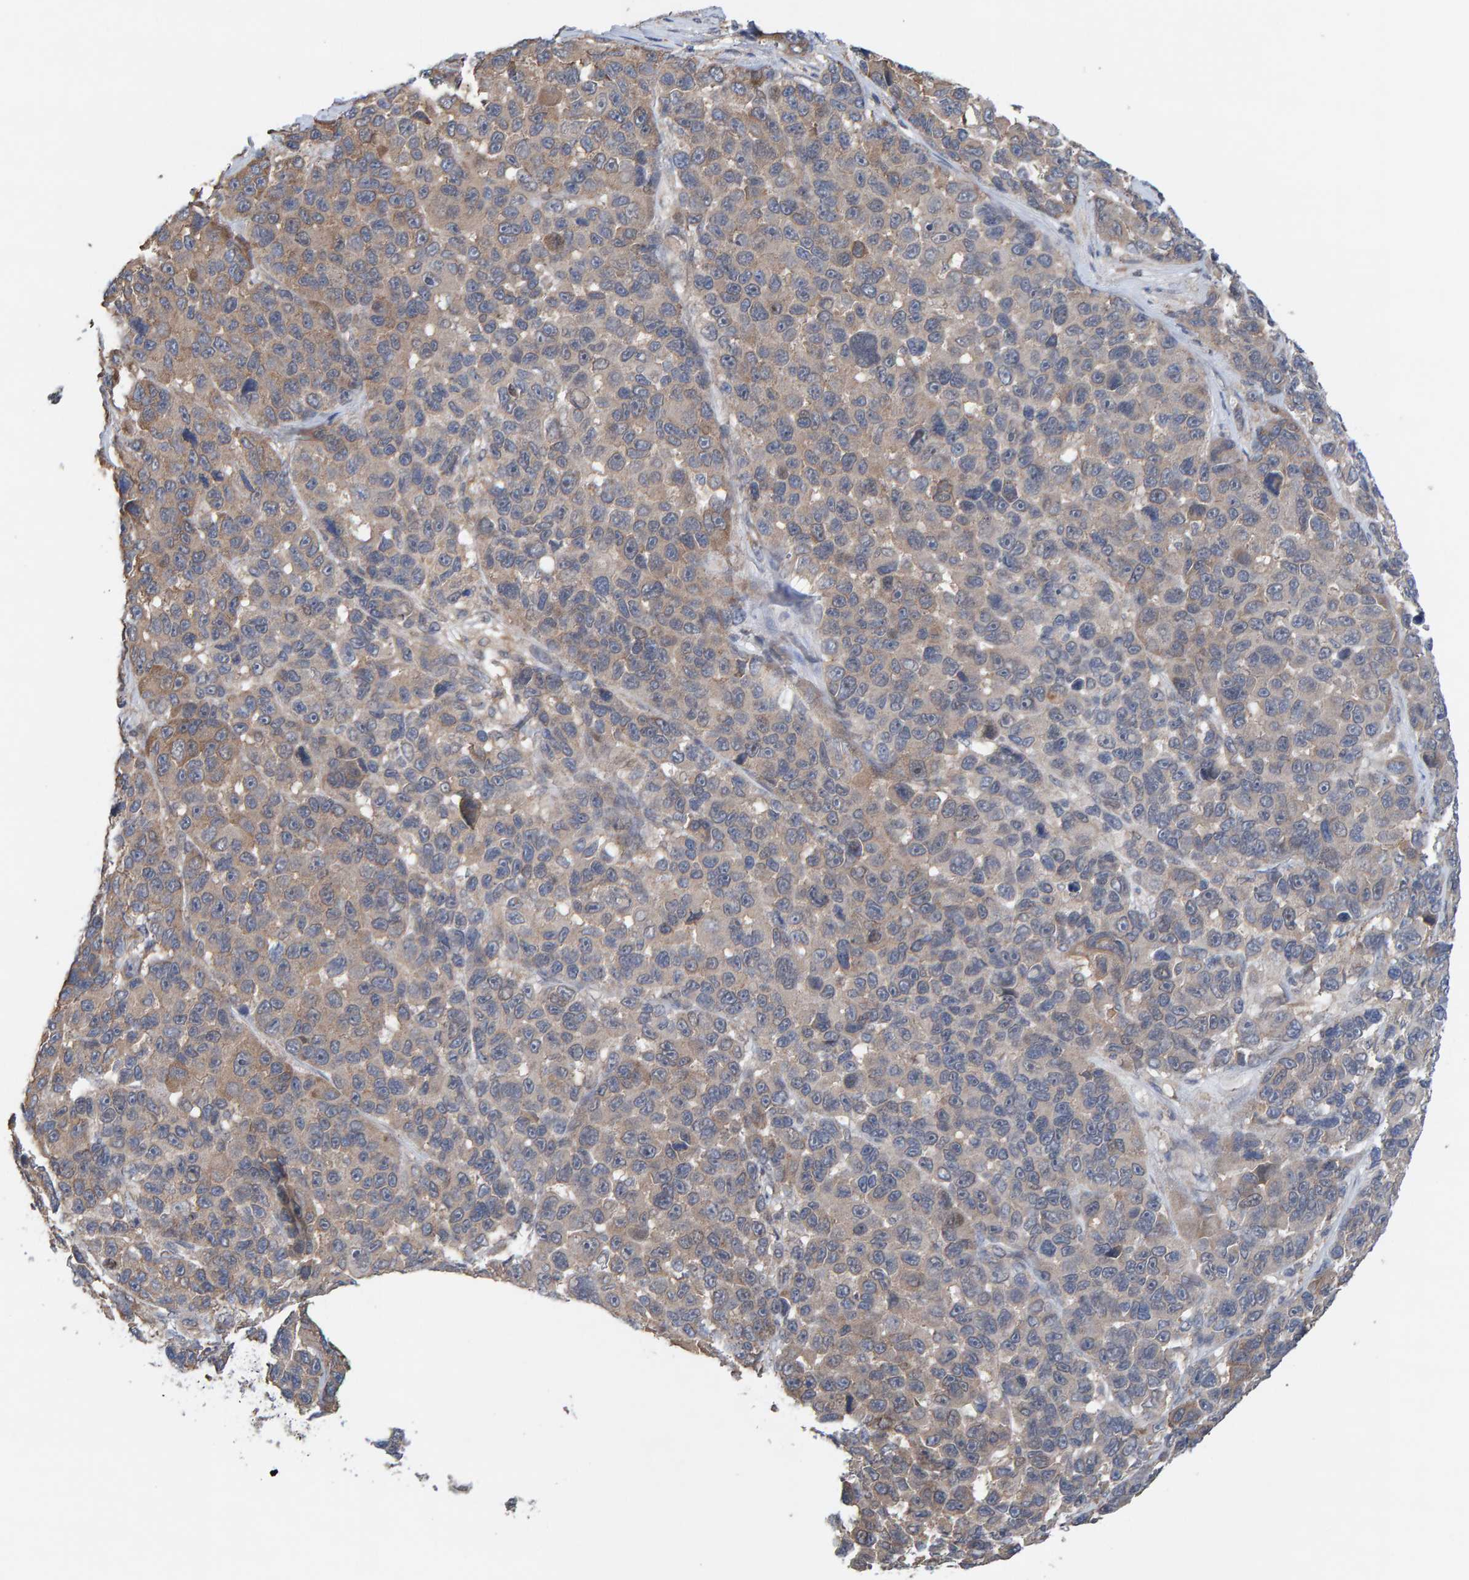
{"staining": {"intensity": "weak", "quantity": ">75%", "location": "cytoplasmic/membranous"}, "tissue": "melanoma", "cell_type": "Tumor cells", "image_type": "cancer", "snomed": [{"axis": "morphology", "description": "Malignant melanoma, NOS"}, {"axis": "topography", "description": "Skin"}], "caption": "A brown stain shows weak cytoplasmic/membranous positivity of a protein in malignant melanoma tumor cells.", "gene": "LRSAM1", "patient": {"sex": "male", "age": 53}}